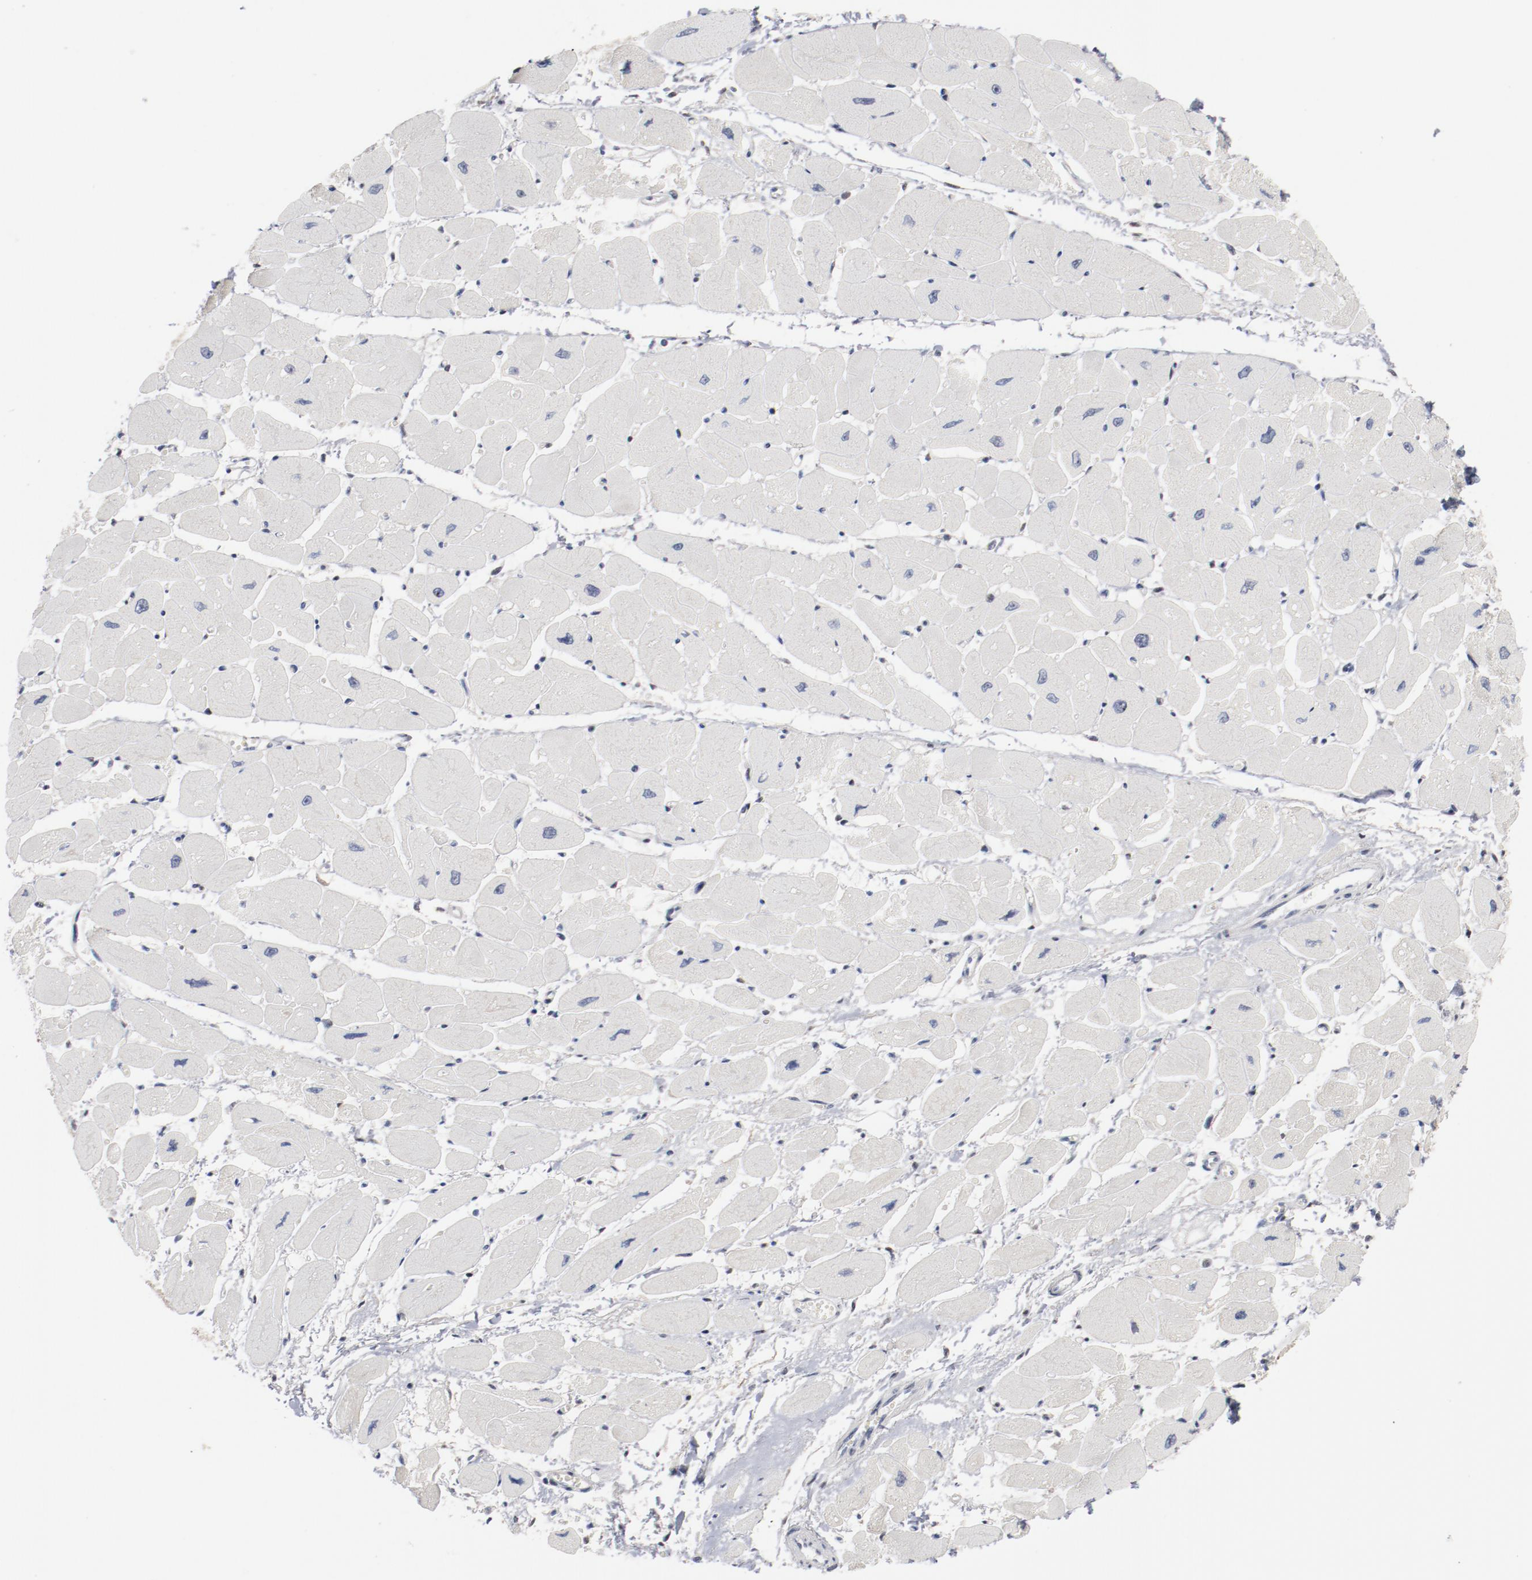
{"staining": {"intensity": "weak", "quantity": "25%-75%", "location": "nuclear"}, "tissue": "heart muscle", "cell_type": "Cardiomyocytes", "image_type": "normal", "snomed": [{"axis": "morphology", "description": "Normal tissue, NOS"}, {"axis": "topography", "description": "Heart"}], "caption": "A high-resolution micrograph shows immunohistochemistry (IHC) staining of normal heart muscle, which demonstrates weak nuclear expression in about 25%-75% of cardiomyocytes. The staining was performed using DAB (3,3'-diaminobenzidine), with brown indicating positive protein expression. Nuclei are stained blue with hematoxylin.", "gene": "ZEB2", "patient": {"sex": "female", "age": 54}}